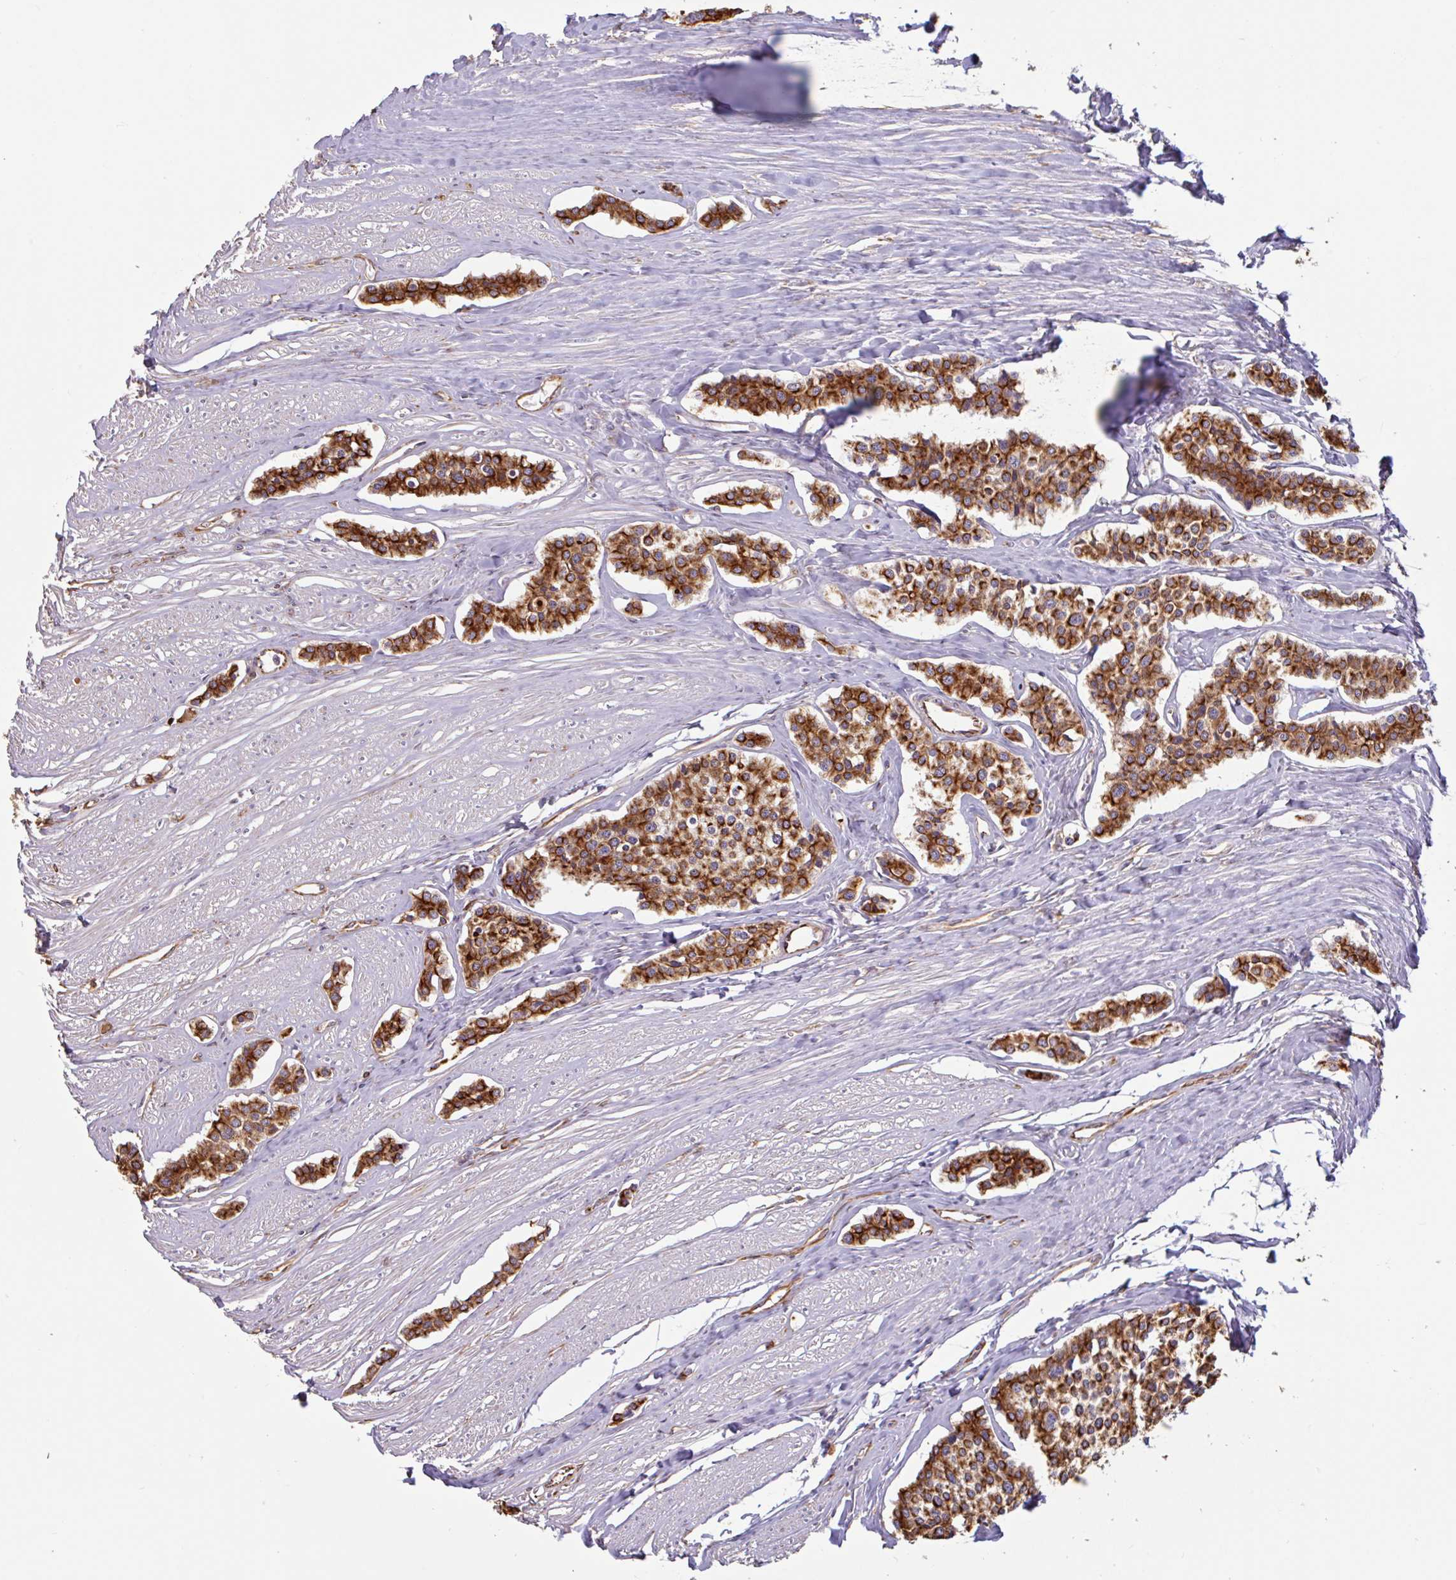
{"staining": {"intensity": "strong", "quantity": ">75%", "location": "cytoplasmic/membranous"}, "tissue": "carcinoid", "cell_type": "Tumor cells", "image_type": "cancer", "snomed": [{"axis": "morphology", "description": "Carcinoid, malignant, NOS"}, {"axis": "topography", "description": "Small intestine"}], "caption": "Carcinoid (malignant) stained for a protein displays strong cytoplasmic/membranous positivity in tumor cells.", "gene": "ZNF790", "patient": {"sex": "male", "age": 60}}